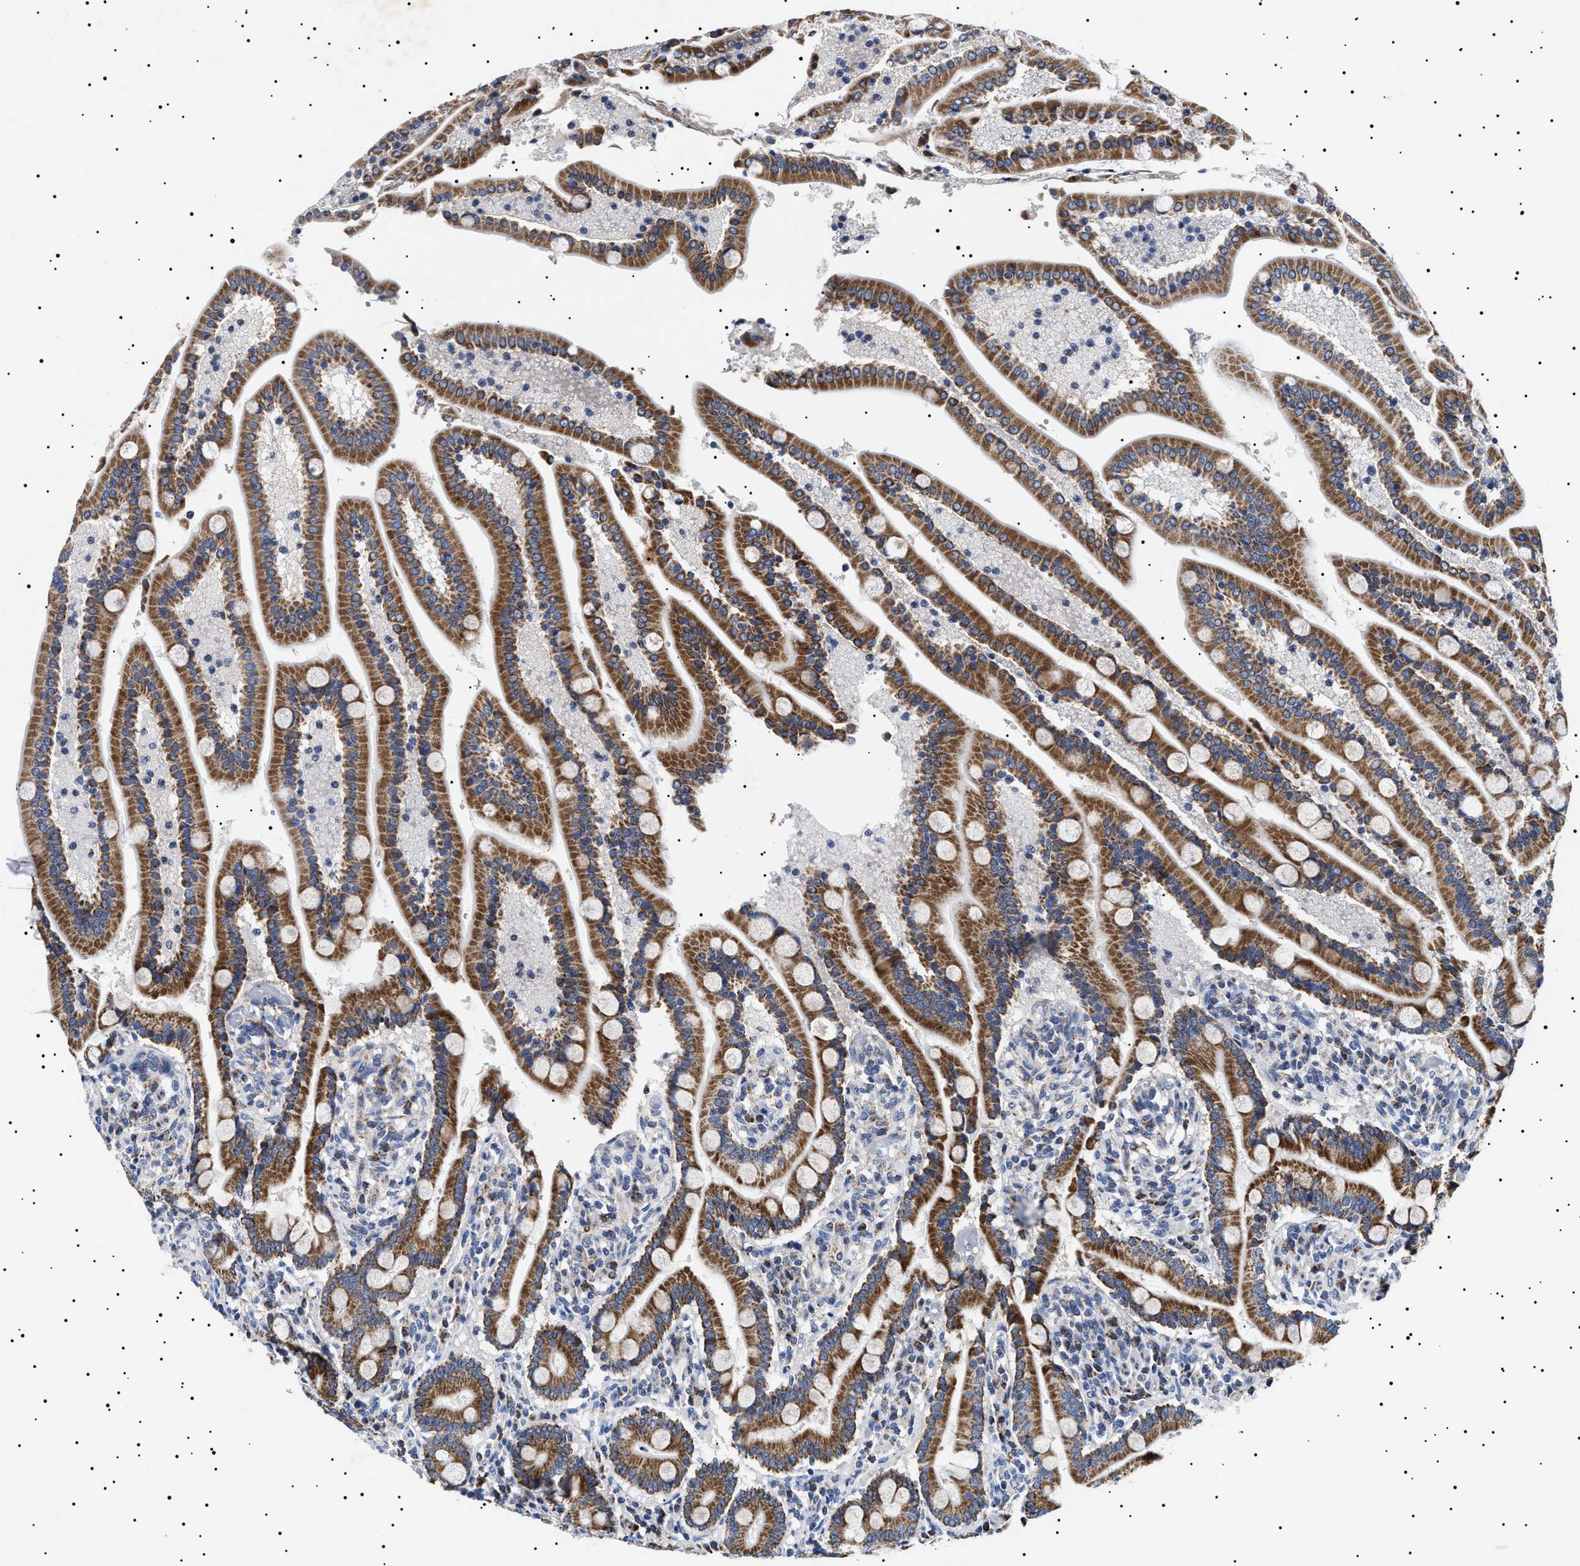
{"staining": {"intensity": "strong", "quantity": ">75%", "location": "cytoplasmic/membranous"}, "tissue": "duodenum", "cell_type": "Glandular cells", "image_type": "normal", "snomed": [{"axis": "morphology", "description": "Normal tissue, NOS"}, {"axis": "topography", "description": "Duodenum"}], "caption": "Normal duodenum shows strong cytoplasmic/membranous staining in about >75% of glandular cells.", "gene": "CHRDL2", "patient": {"sex": "male", "age": 54}}